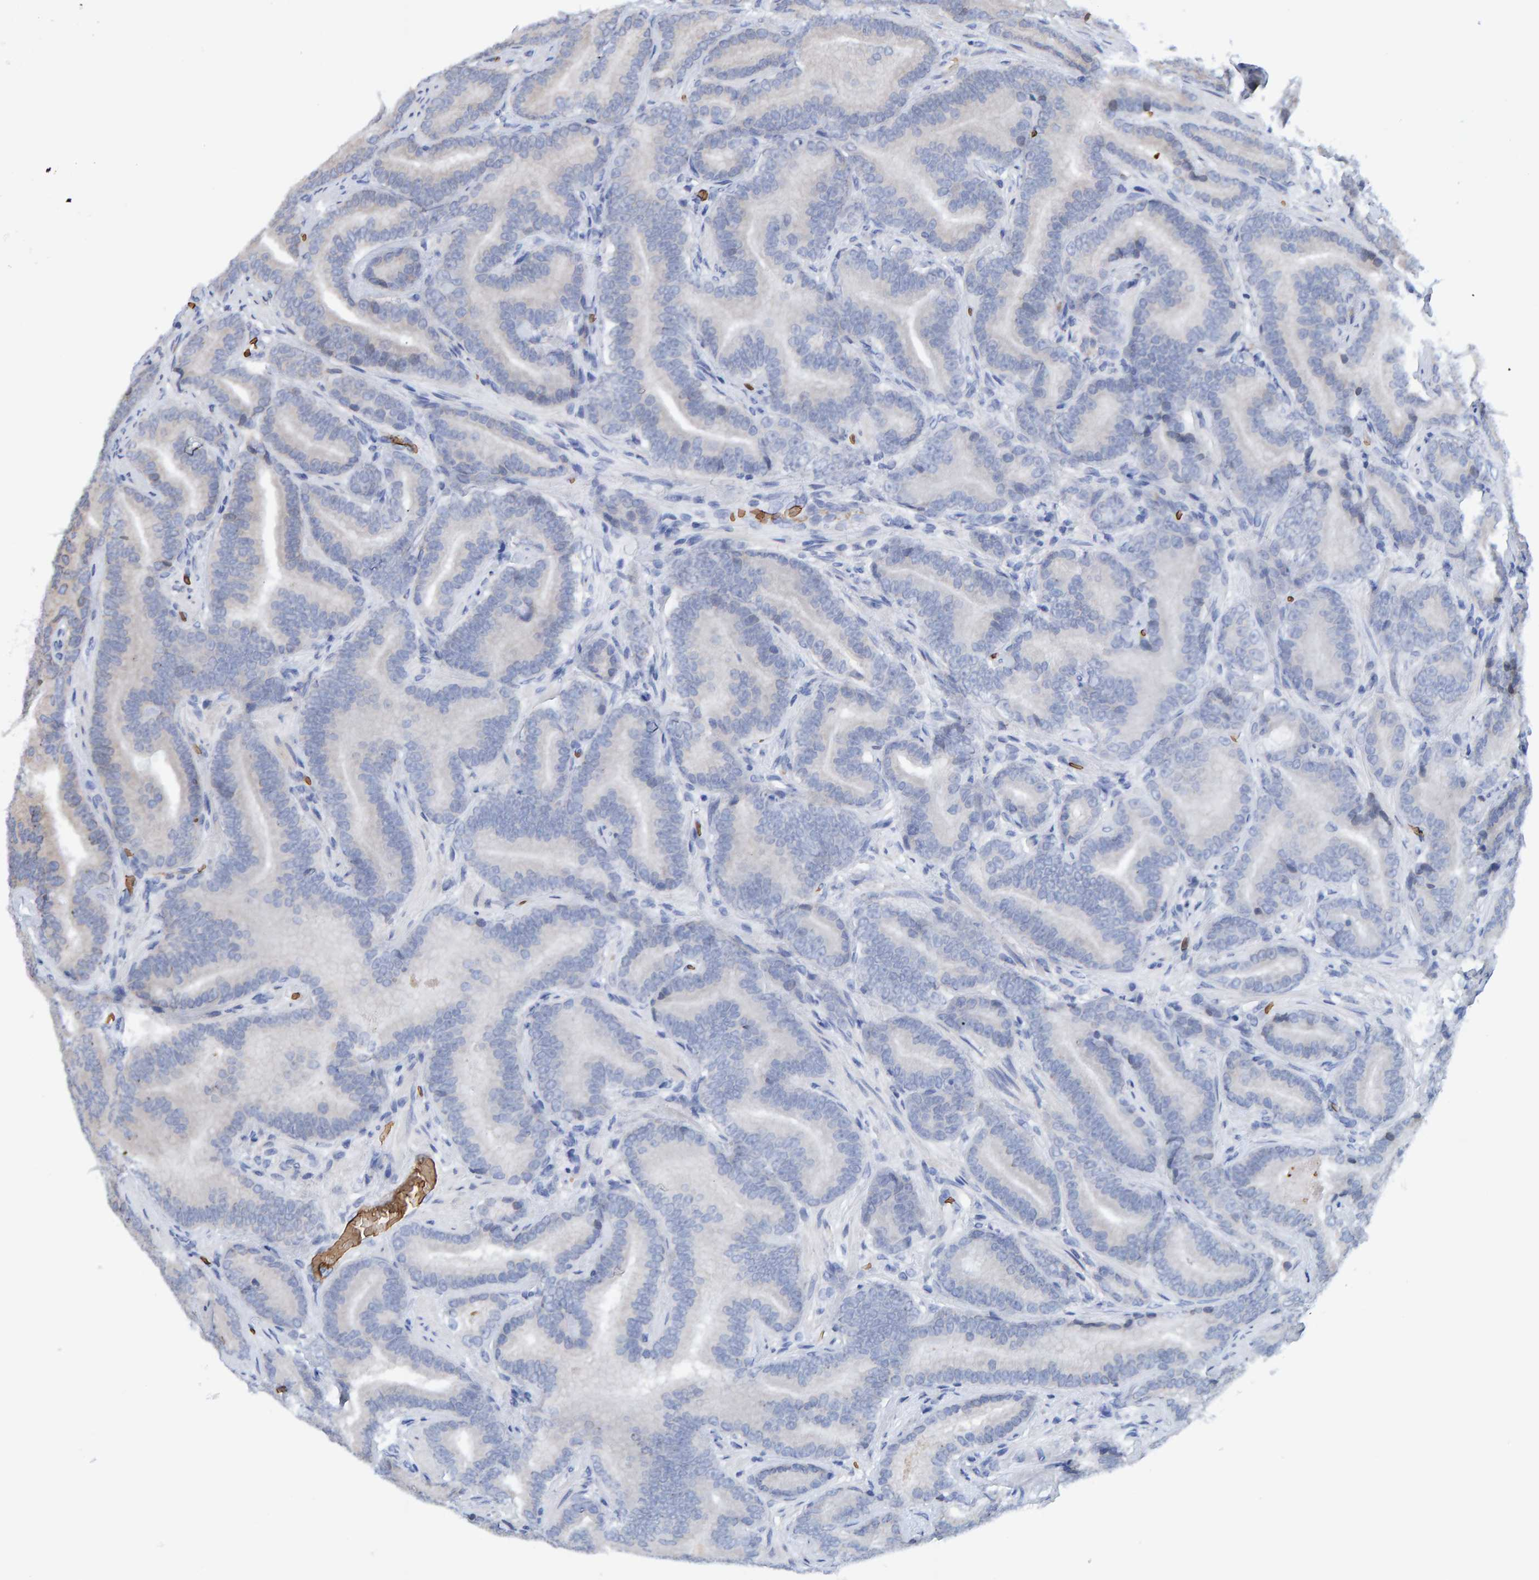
{"staining": {"intensity": "weak", "quantity": "<25%", "location": "cytoplasmic/membranous"}, "tissue": "prostate cancer", "cell_type": "Tumor cells", "image_type": "cancer", "snomed": [{"axis": "morphology", "description": "Adenocarcinoma, High grade"}, {"axis": "topography", "description": "Prostate"}], "caption": "Adenocarcinoma (high-grade) (prostate) stained for a protein using IHC shows no staining tumor cells.", "gene": "VPS9D1", "patient": {"sex": "male", "age": 55}}